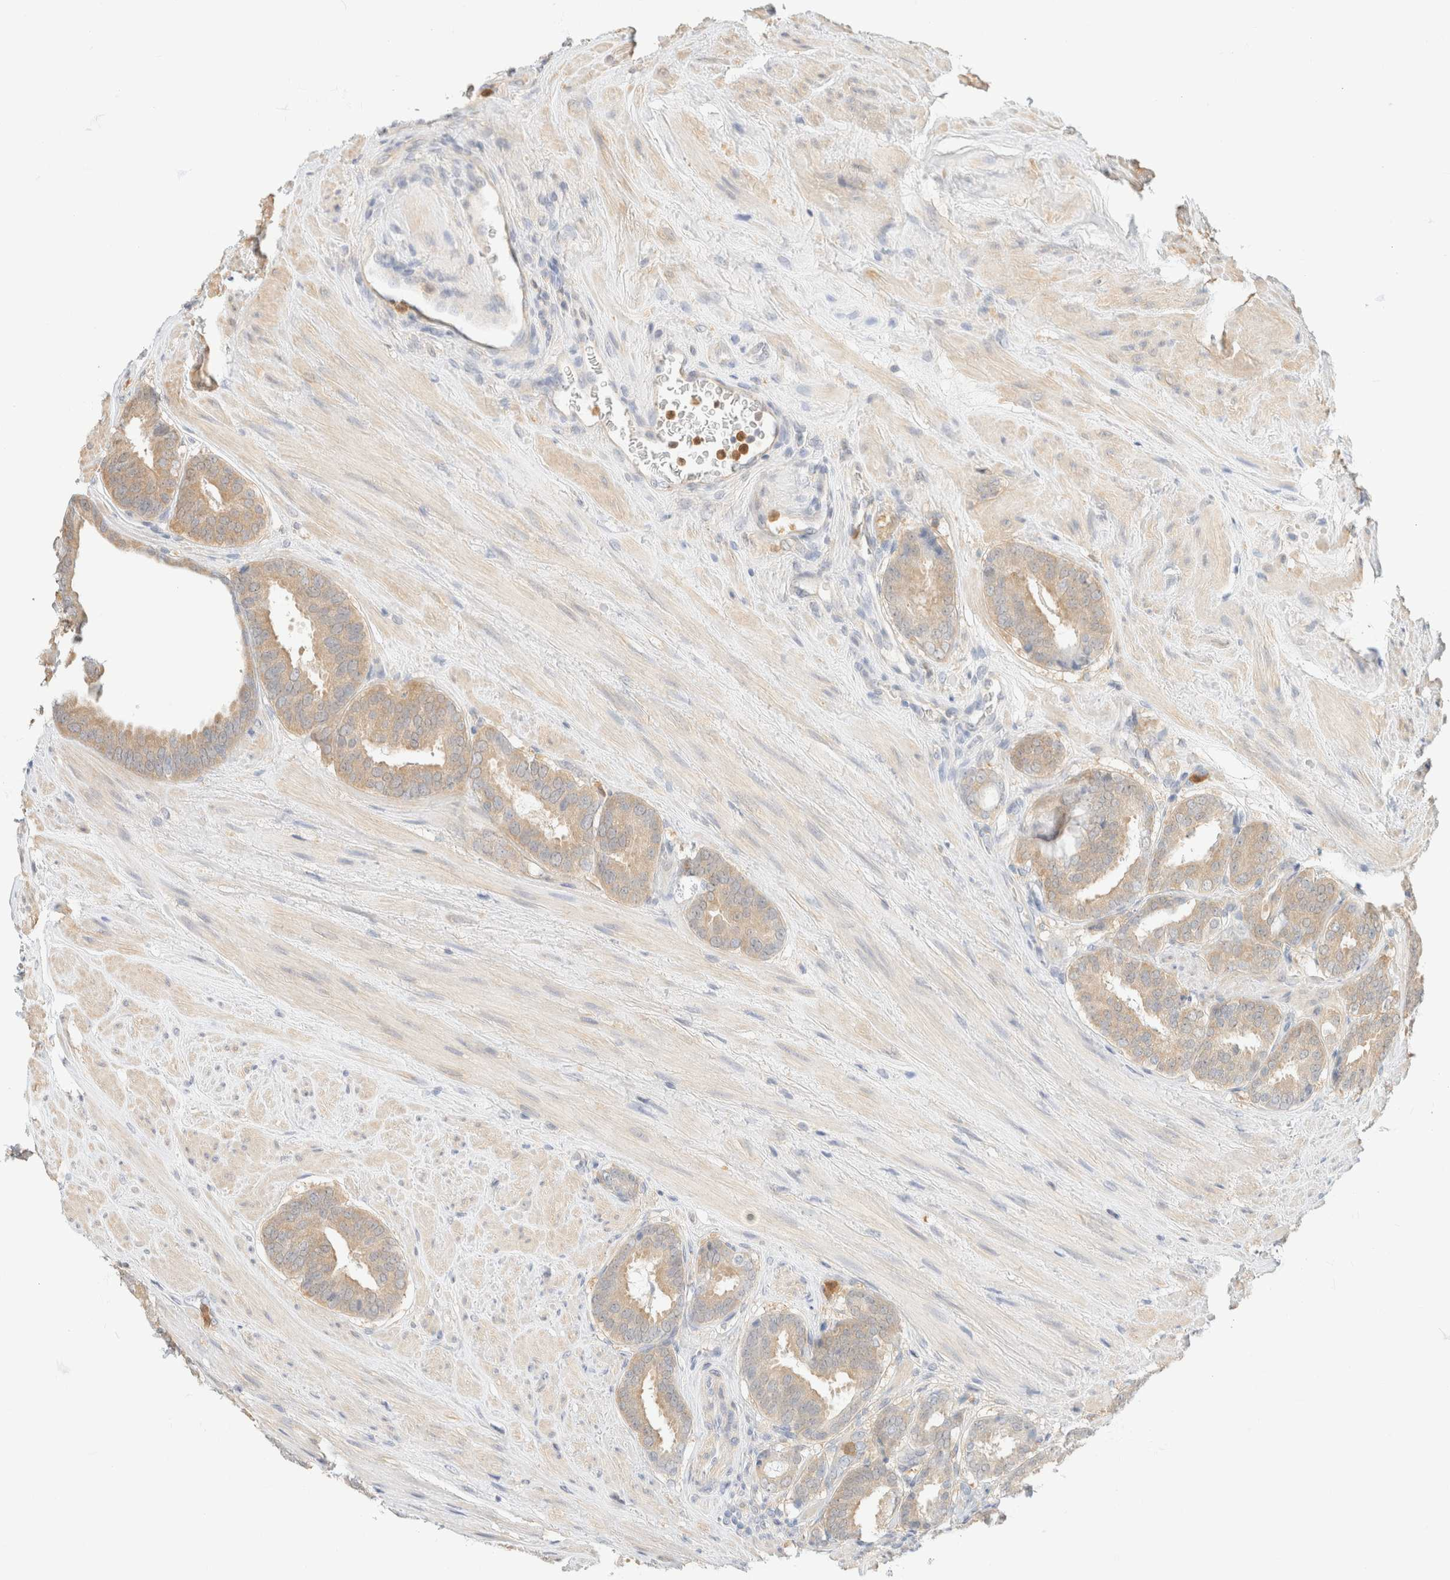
{"staining": {"intensity": "weak", "quantity": ">75%", "location": "cytoplasmic/membranous"}, "tissue": "prostate cancer", "cell_type": "Tumor cells", "image_type": "cancer", "snomed": [{"axis": "morphology", "description": "Adenocarcinoma, Low grade"}, {"axis": "topography", "description": "Prostate"}], "caption": "IHC of adenocarcinoma (low-grade) (prostate) exhibits low levels of weak cytoplasmic/membranous positivity in about >75% of tumor cells.", "gene": "GPI", "patient": {"sex": "male", "age": 69}}